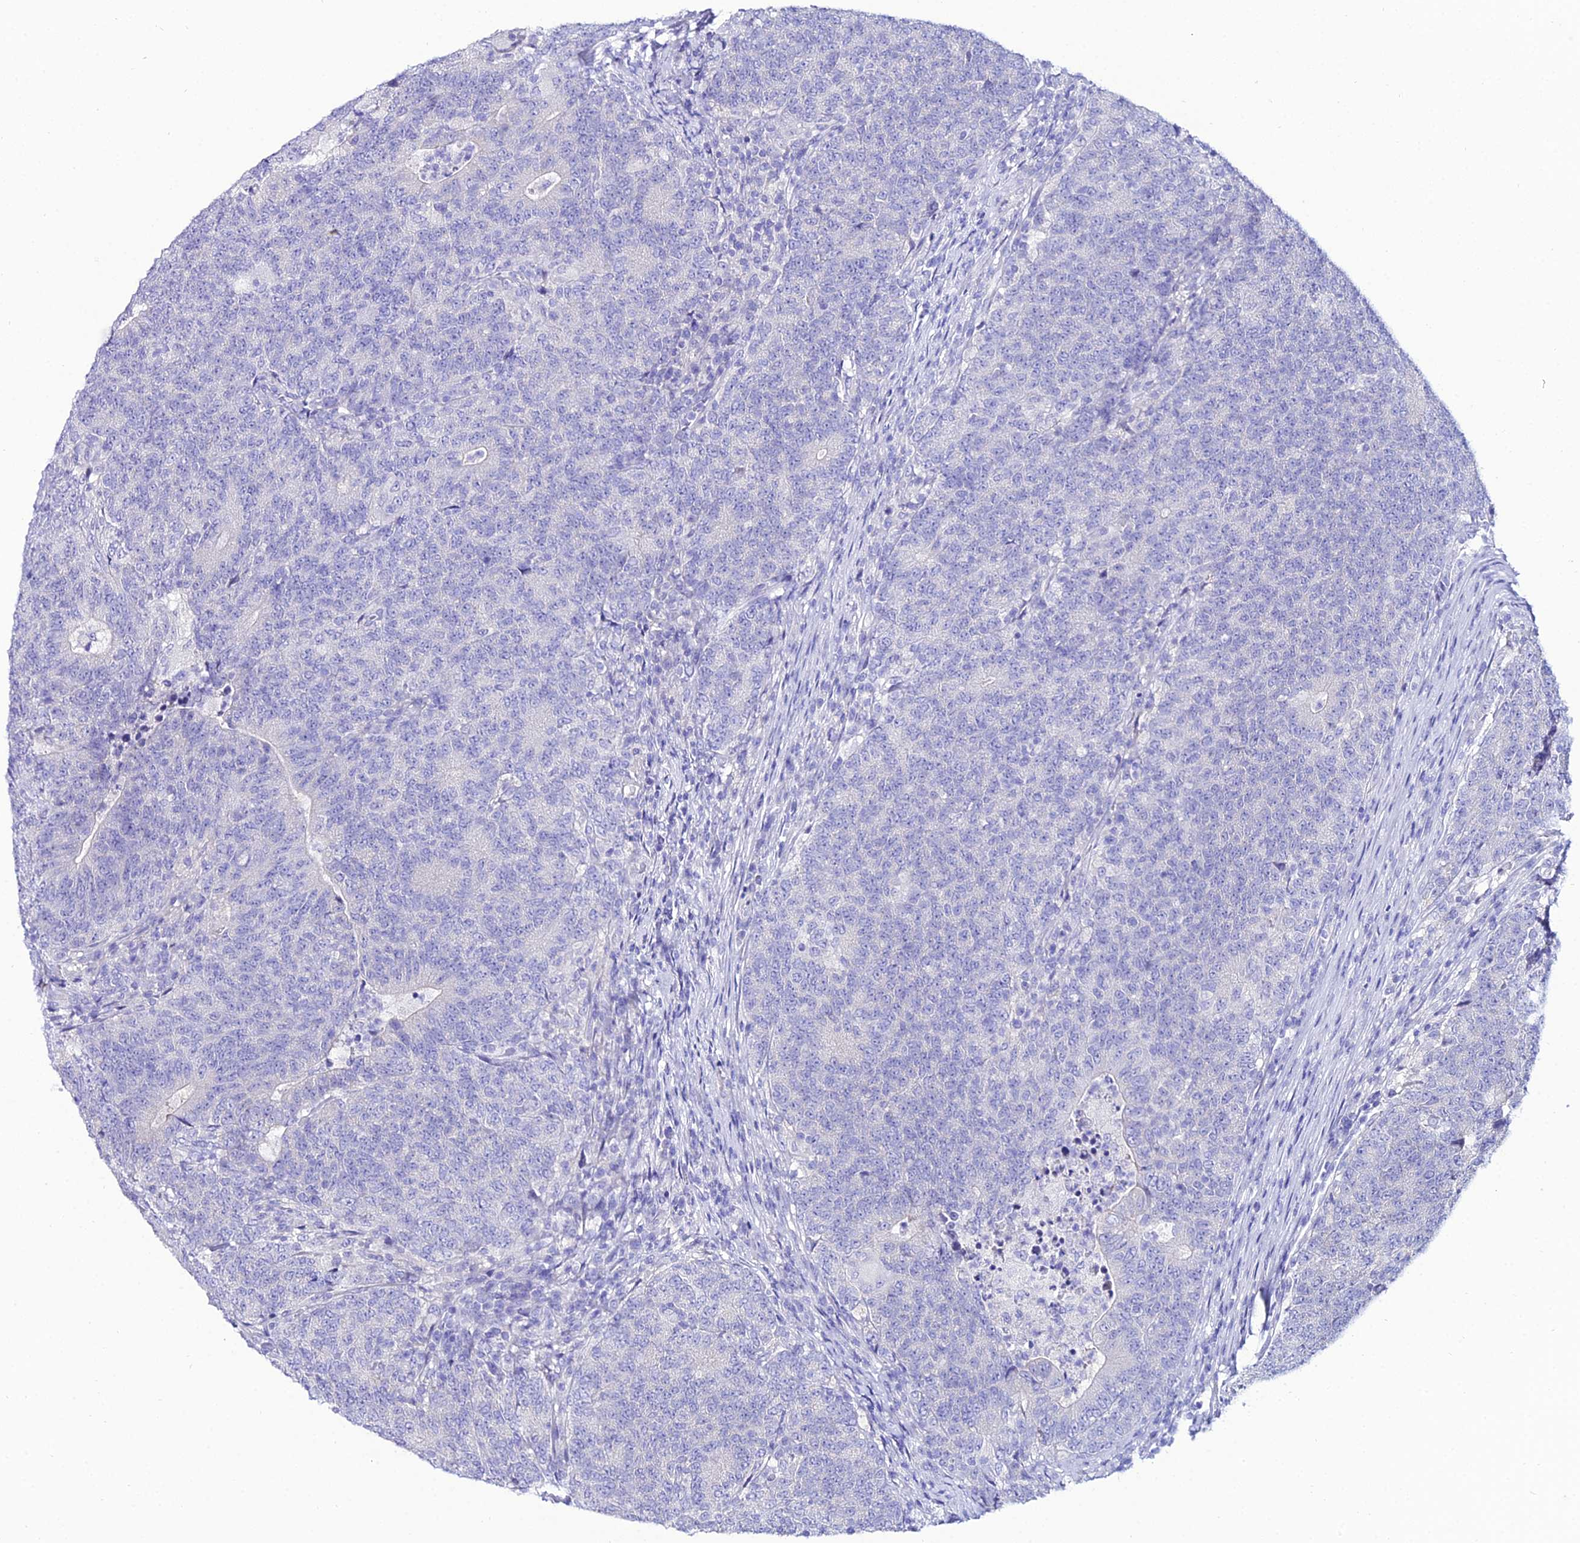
{"staining": {"intensity": "negative", "quantity": "none", "location": "none"}, "tissue": "colorectal cancer", "cell_type": "Tumor cells", "image_type": "cancer", "snomed": [{"axis": "morphology", "description": "Adenocarcinoma, NOS"}, {"axis": "topography", "description": "Colon"}], "caption": "Colorectal cancer (adenocarcinoma) was stained to show a protein in brown. There is no significant expression in tumor cells.", "gene": "OR4D5", "patient": {"sex": "female", "age": 75}}